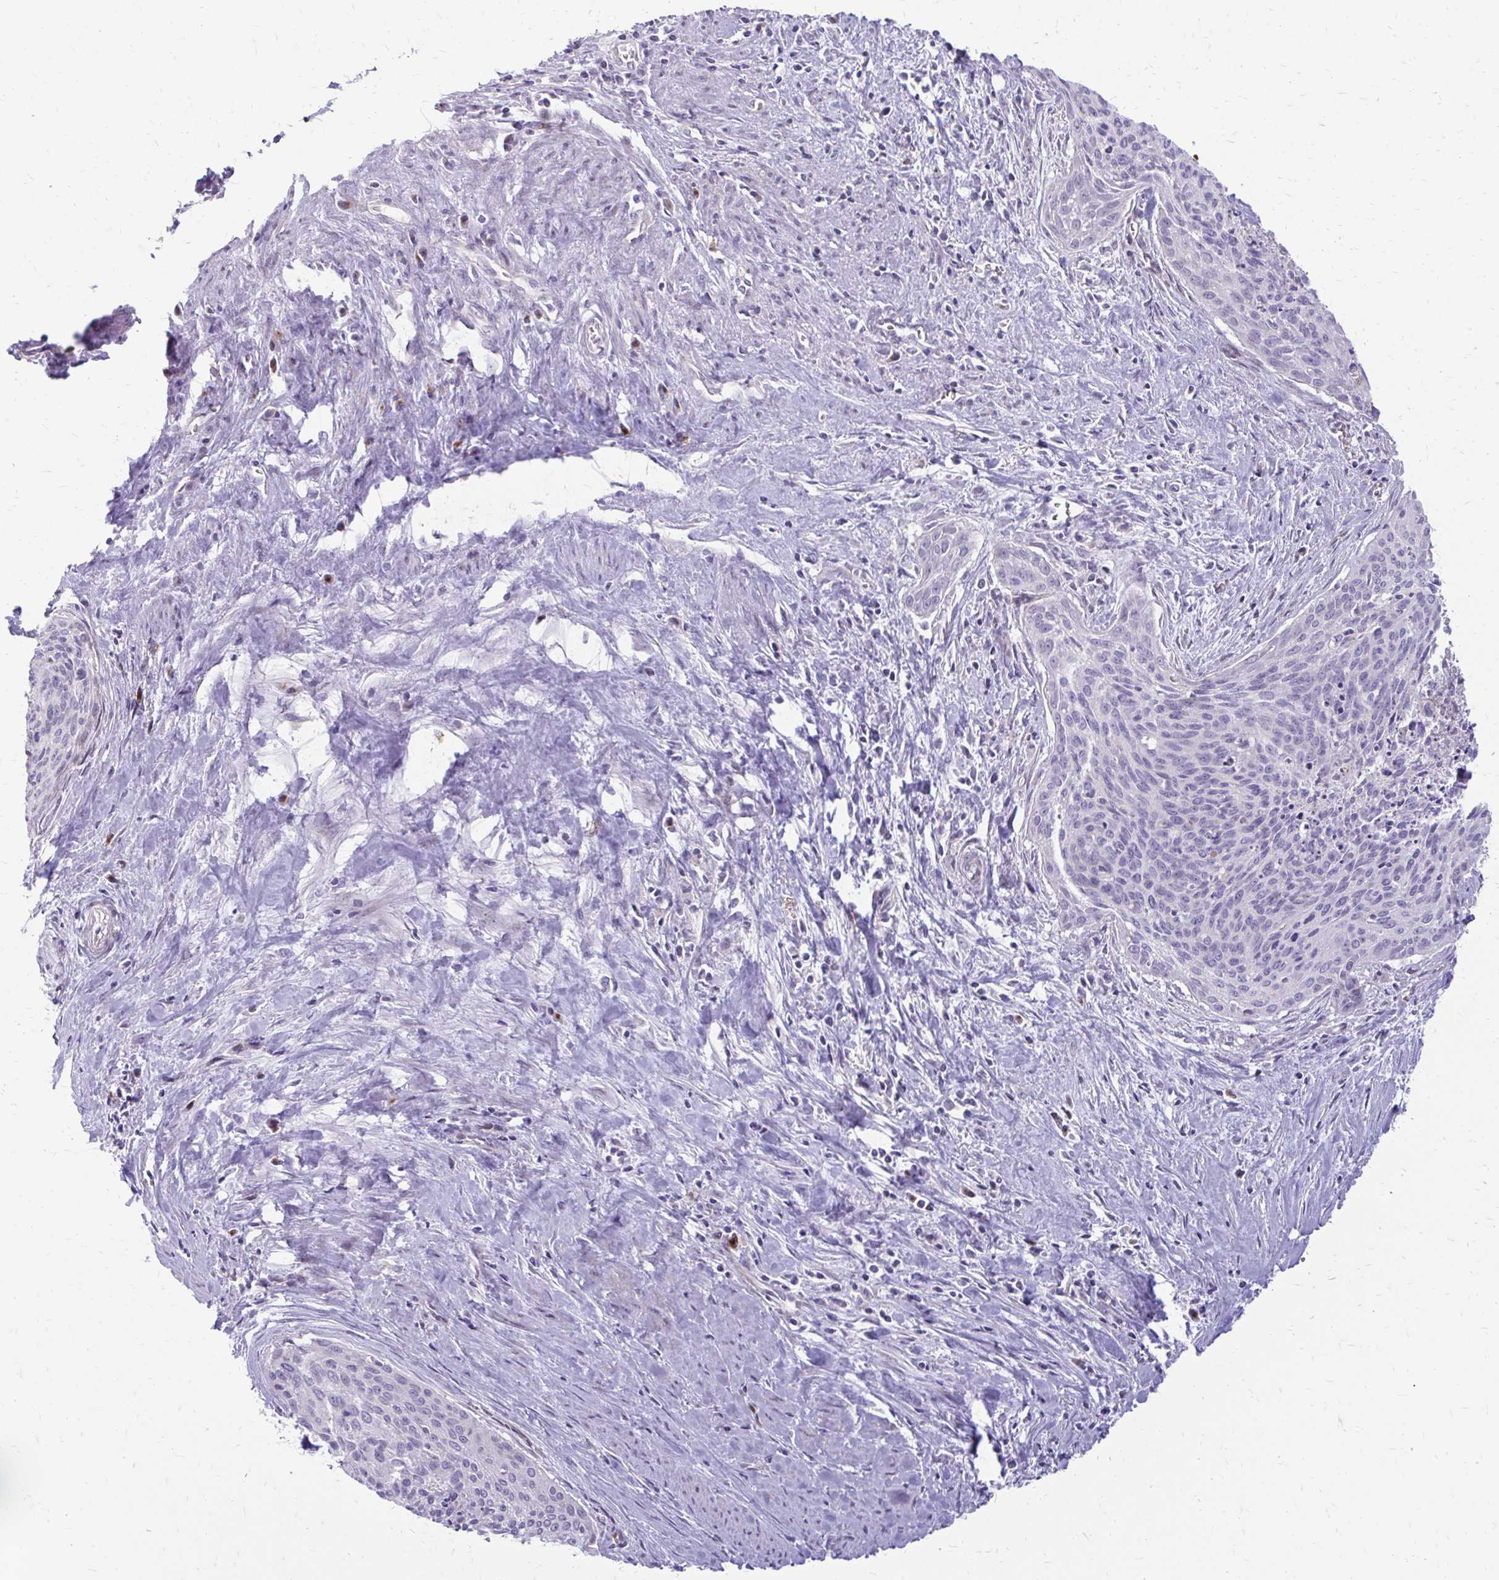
{"staining": {"intensity": "negative", "quantity": "none", "location": "none"}, "tissue": "cervical cancer", "cell_type": "Tumor cells", "image_type": "cancer", "snomed": [{"axis": "morphology", "description": "Squamous cell carcinoma, NOS"}, {"axis": "topography", "description": "Cervix"}], "caption": "High magnification brightfield microscopy of squamous cell carcinoma (cervical) stained with DAB (brown) and counterstained with hematoxylin (blue): tumor cells show no significant expression.", "gene": "FUNDC2", "patient": {"sex": "female", "age": 55}}